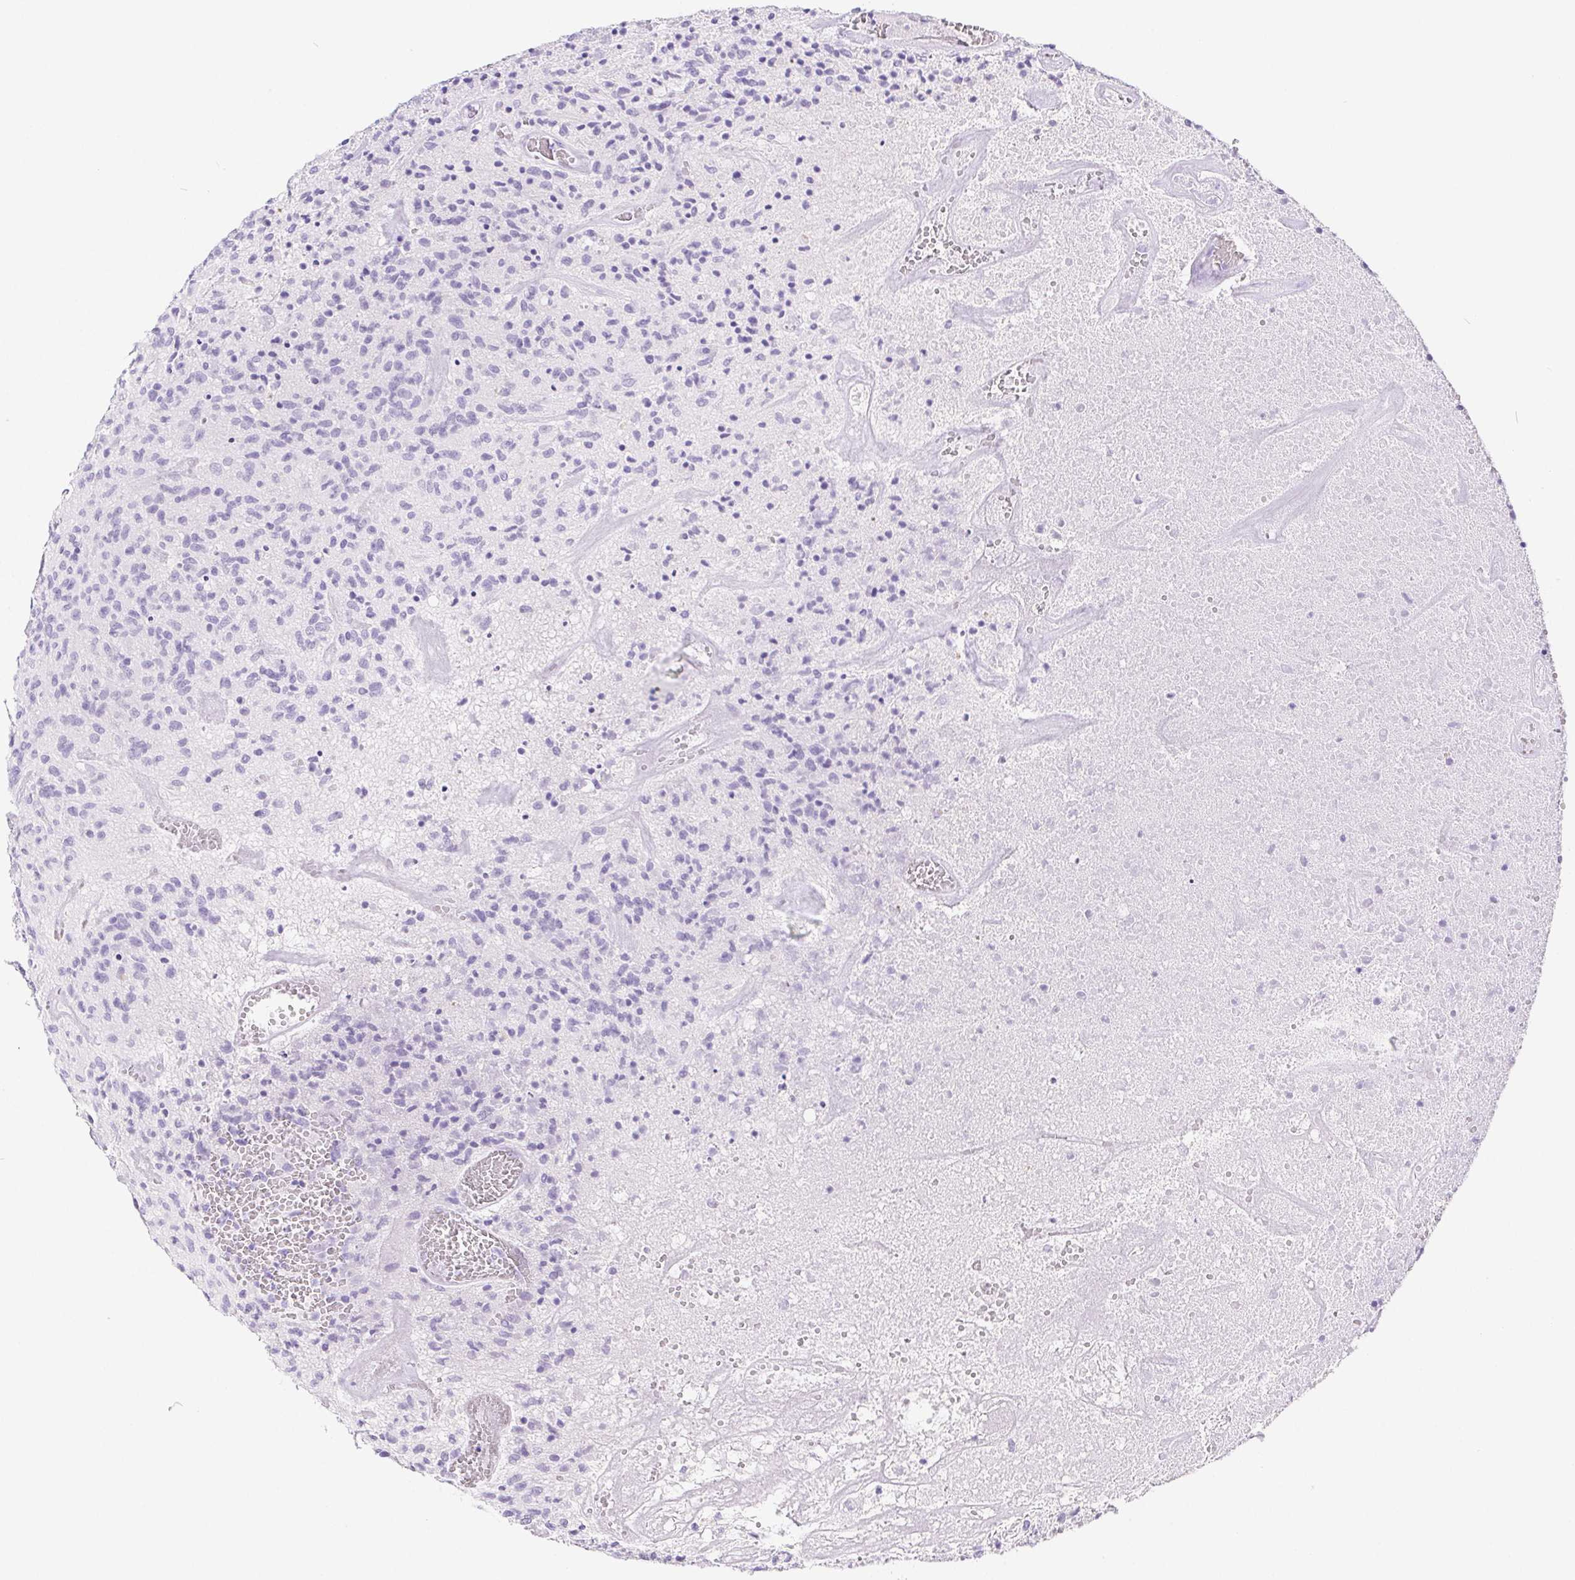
{"staining": {"intensity": "negative", "quantity": "none", "location": "none"}, "tissue": "glioma", "cell_type": "Tumor cells", "image_type": "cancer", "snomed": [{"axis": "morphology", "description": "Glioma, malignant, High grade"}, {"axis": "topography", "description": "Brain"}], "caption": "Tumor cells show no significant protein expression in malignant high-grade glioma.", "gene": "PNLIP", "patient": {"sex": "male", "age": 76}}